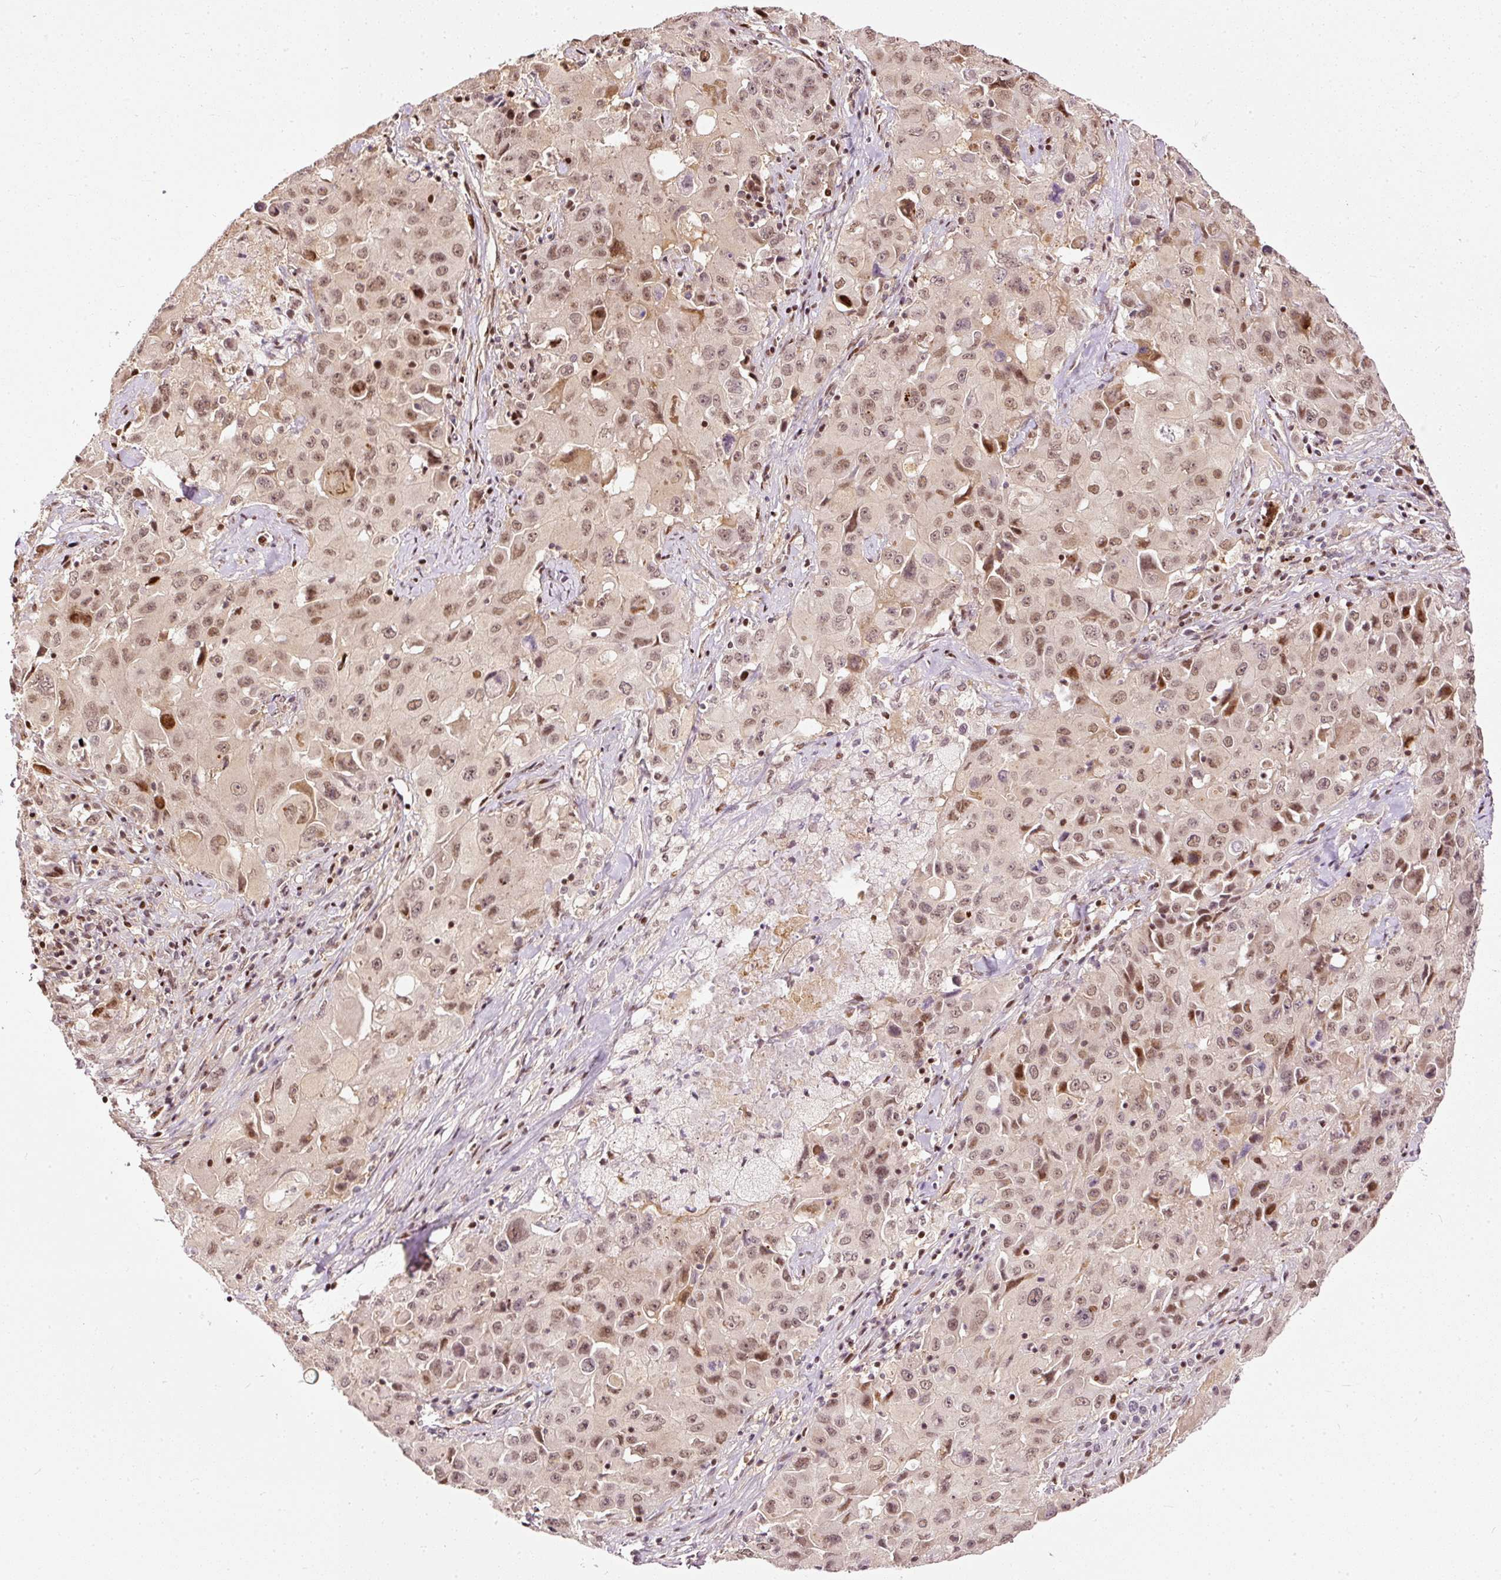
{"staining": {"intensity": "moderate", "quantity": ">75%", "location": "nuclear"}, "tissue": "lung cancer", "cell_type": "Tumor cells", "image_type": "cancer", "snomed": [{"axis": "morphology", "description": "Squamous cell carcinoma, NOS"}, {"axis": "topography", "description": "Lung"}], "caption": "Protein analysis of lung cancer (squamous cell carcinoma) tissue reveals moderate nuclear positivity in approximately >75% of tumor cells.", "gene": "ZNF778", "patient": {"sex": "male", "age": 63}}